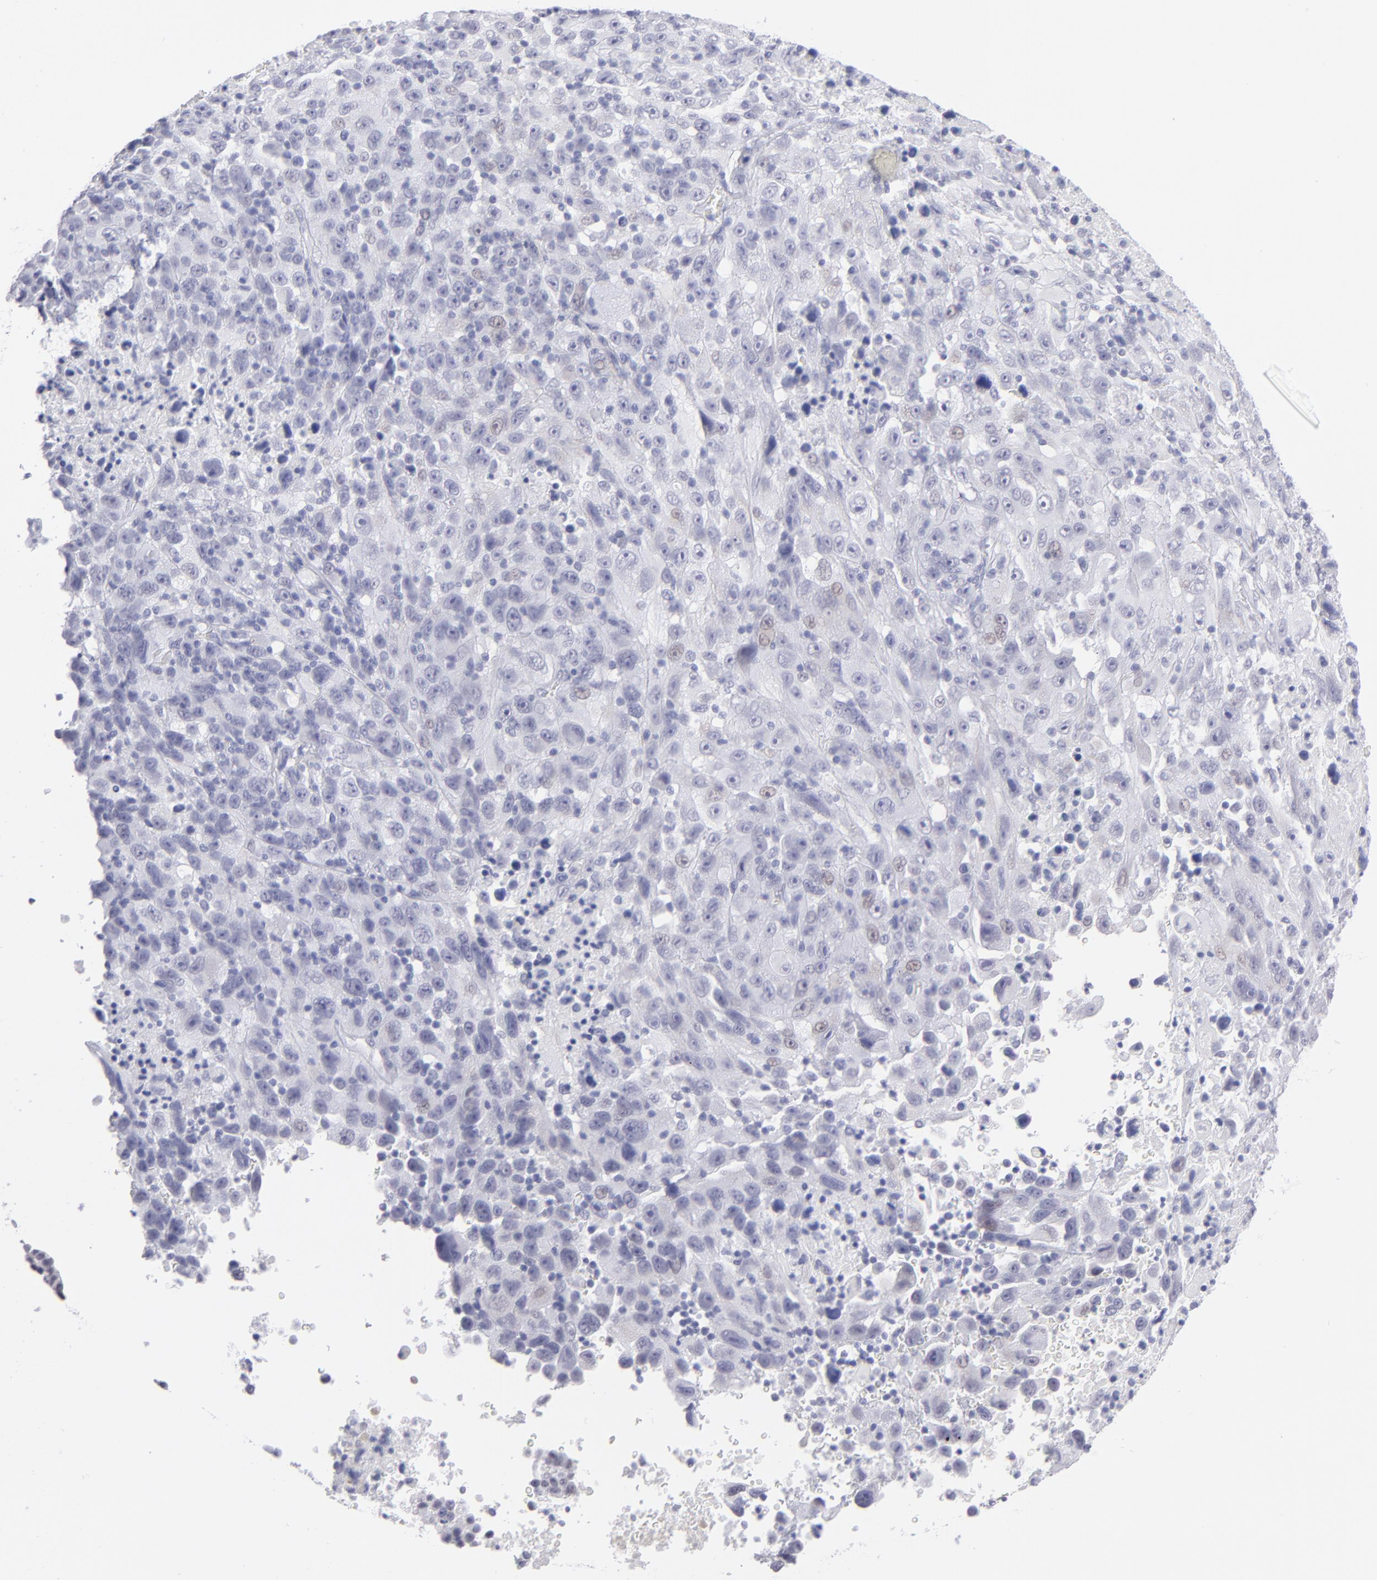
{"staining": {"intensity": "negative", "quantity": "none", "location": "none"}, "tissue": "melanoma", "cell_type": "Tumor cells", "image_type": "cancer", "snomed": [{"axis": "morphology", "description": "Malignant melanoma, Metastatic site"}, {"axis": "topography", "description": "Cerebral cortex"}], "caption": "IHC histopathology image of neoplastic tissue: malignant melanoma (metastatic site) stained with DAB (3,3'-diaminobenzidine) demonstrates no significant protein staining in tumor cells.", "gene": "ALDOB", "patient": {"sex": "female", "age": 52}}